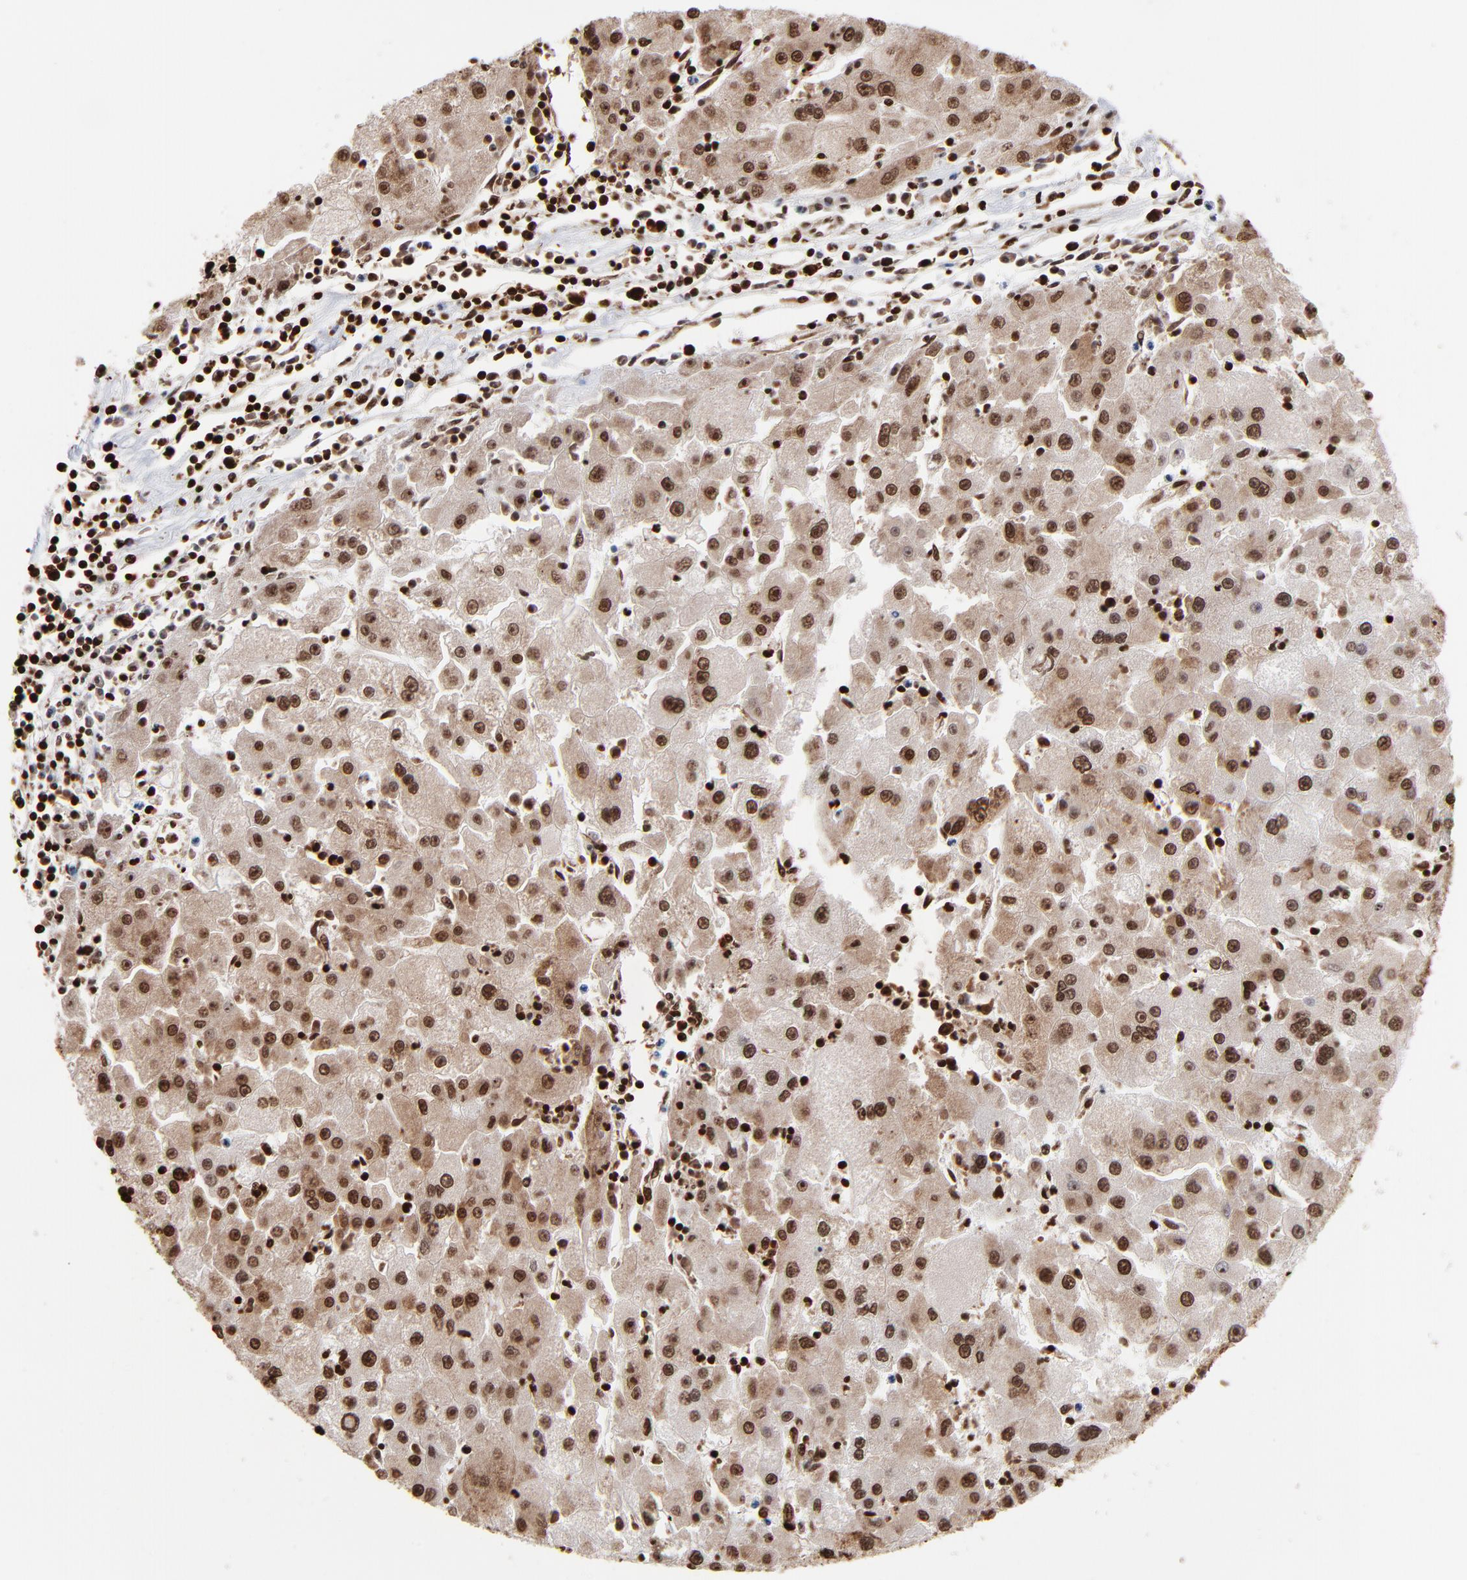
{"staining": {"intensity": "strong", "quantity": ">75%", "location": "cytoplasmic/membranous,nuclear"}, "tissue": "liver cancer", "cell_type": "Tumor cells", "image_type": "cancer", "snomed": [{"axis": "morphology", "description": "Carcinoma, Hepatocellular, NOS"}, {"axis": "topography", "description": "Liver"}], "caption": "This photomicrograph shows immunohistochemistry (IHC) staining of liver cancer, with high strong cytoplasmic/membranous and nuclear expression in approximately >75% of tumor cells.", "gene": "ZNF544", "patient": {"sex": "male", "age": 72}}